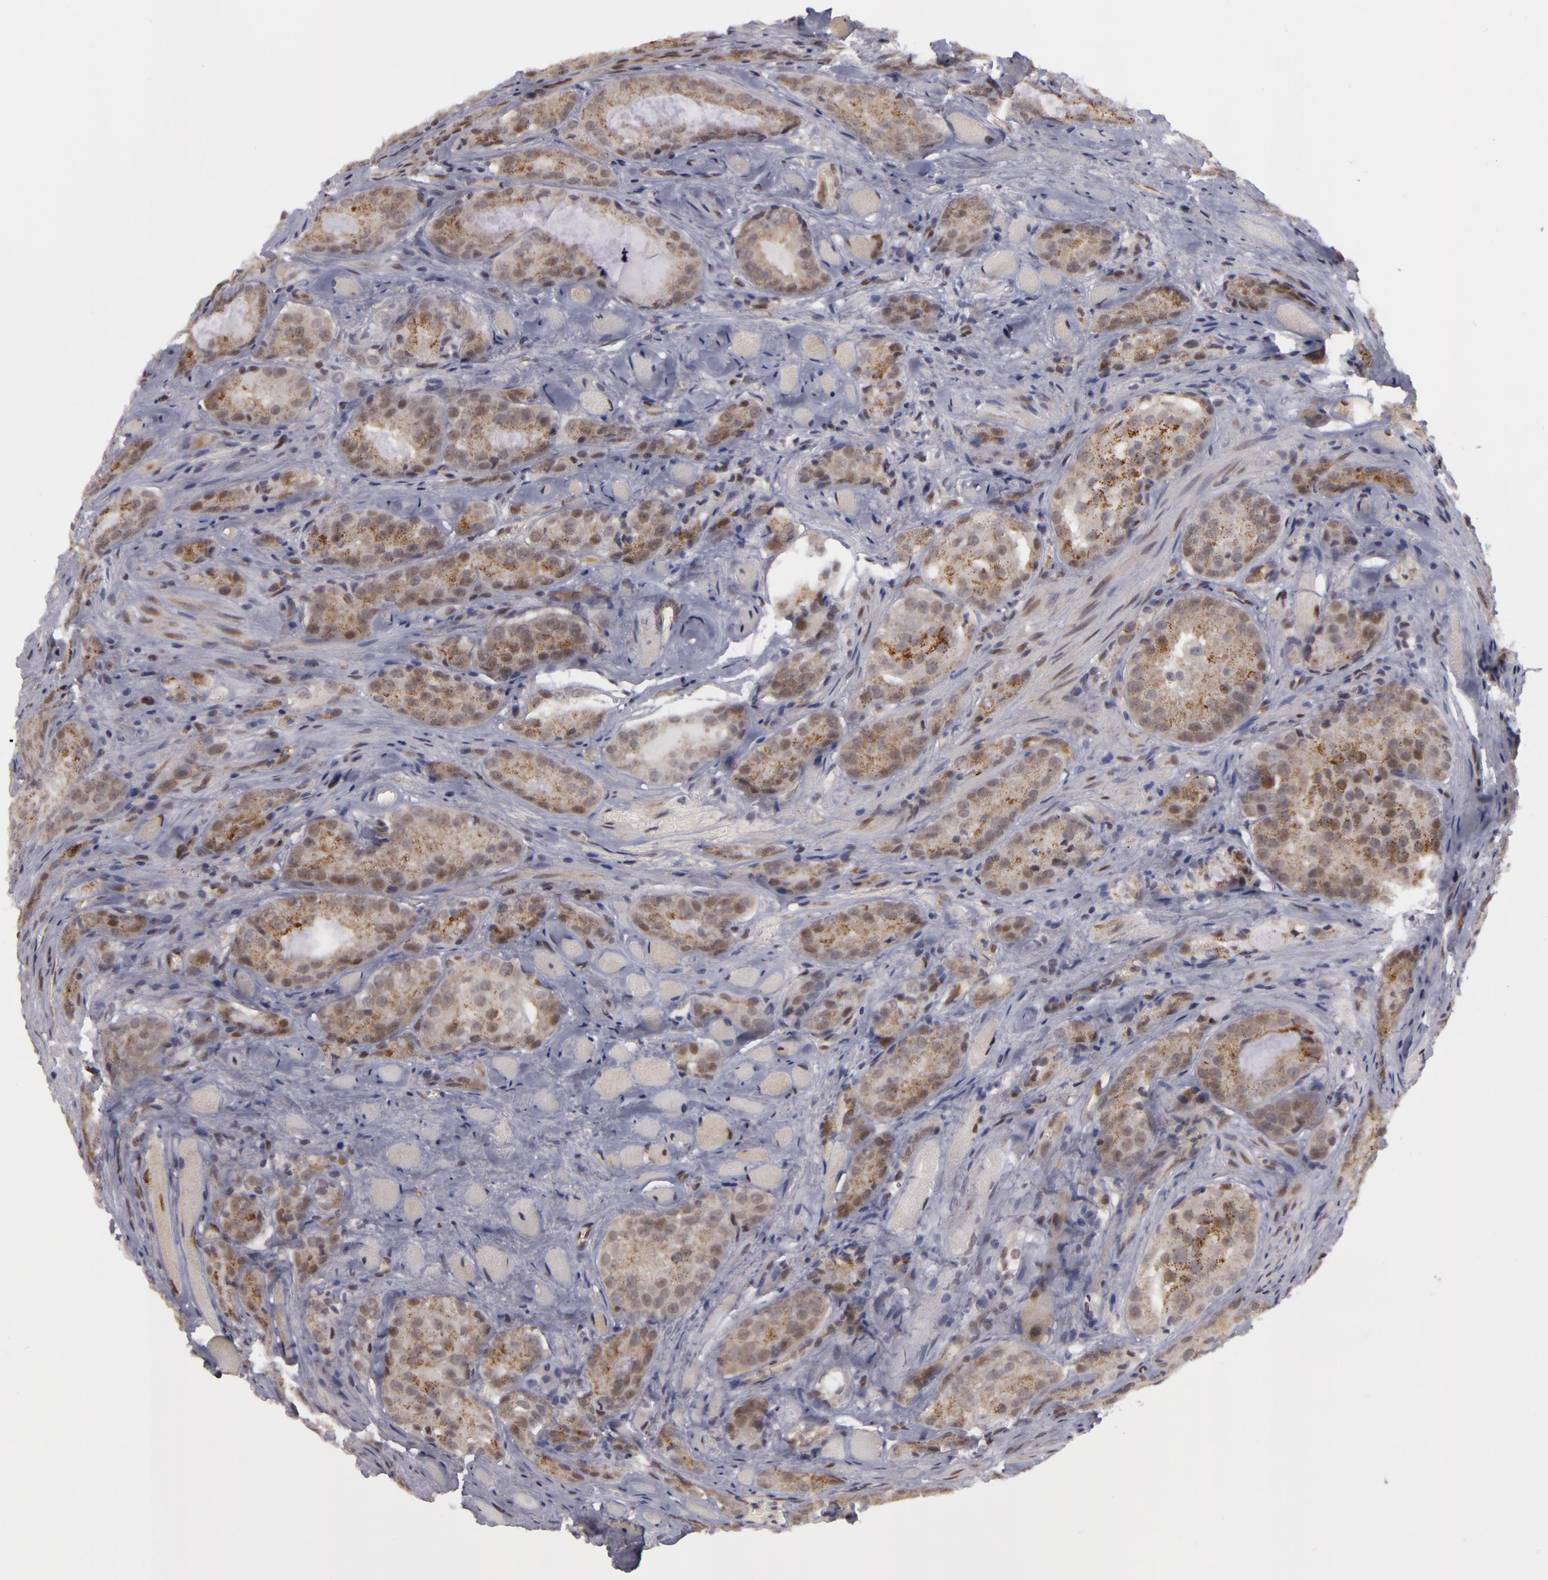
{"staining": {"intensity": "weak", "quantity": "25%-75%", "location": "cytoplasmic/membranous"}, "tissue": "prostate cancer", "cell_type": "Tumor cells", "image_type": "cancer", "snomed": [{"axis": "morphology", "description": "Adenocarcinoma, Medium grade"}, {"axis": "topography", "description": "Prostate"}], "caption": "DAB immunohistochemical staining of prostate adenocarcinoma (medium-grade) displays weak cytoplasmic/membranous protein staining in approximately 25%-75% of tumor cells.", "gene": "ZNF133", "patient": {"sex": "male", "age": 60}}